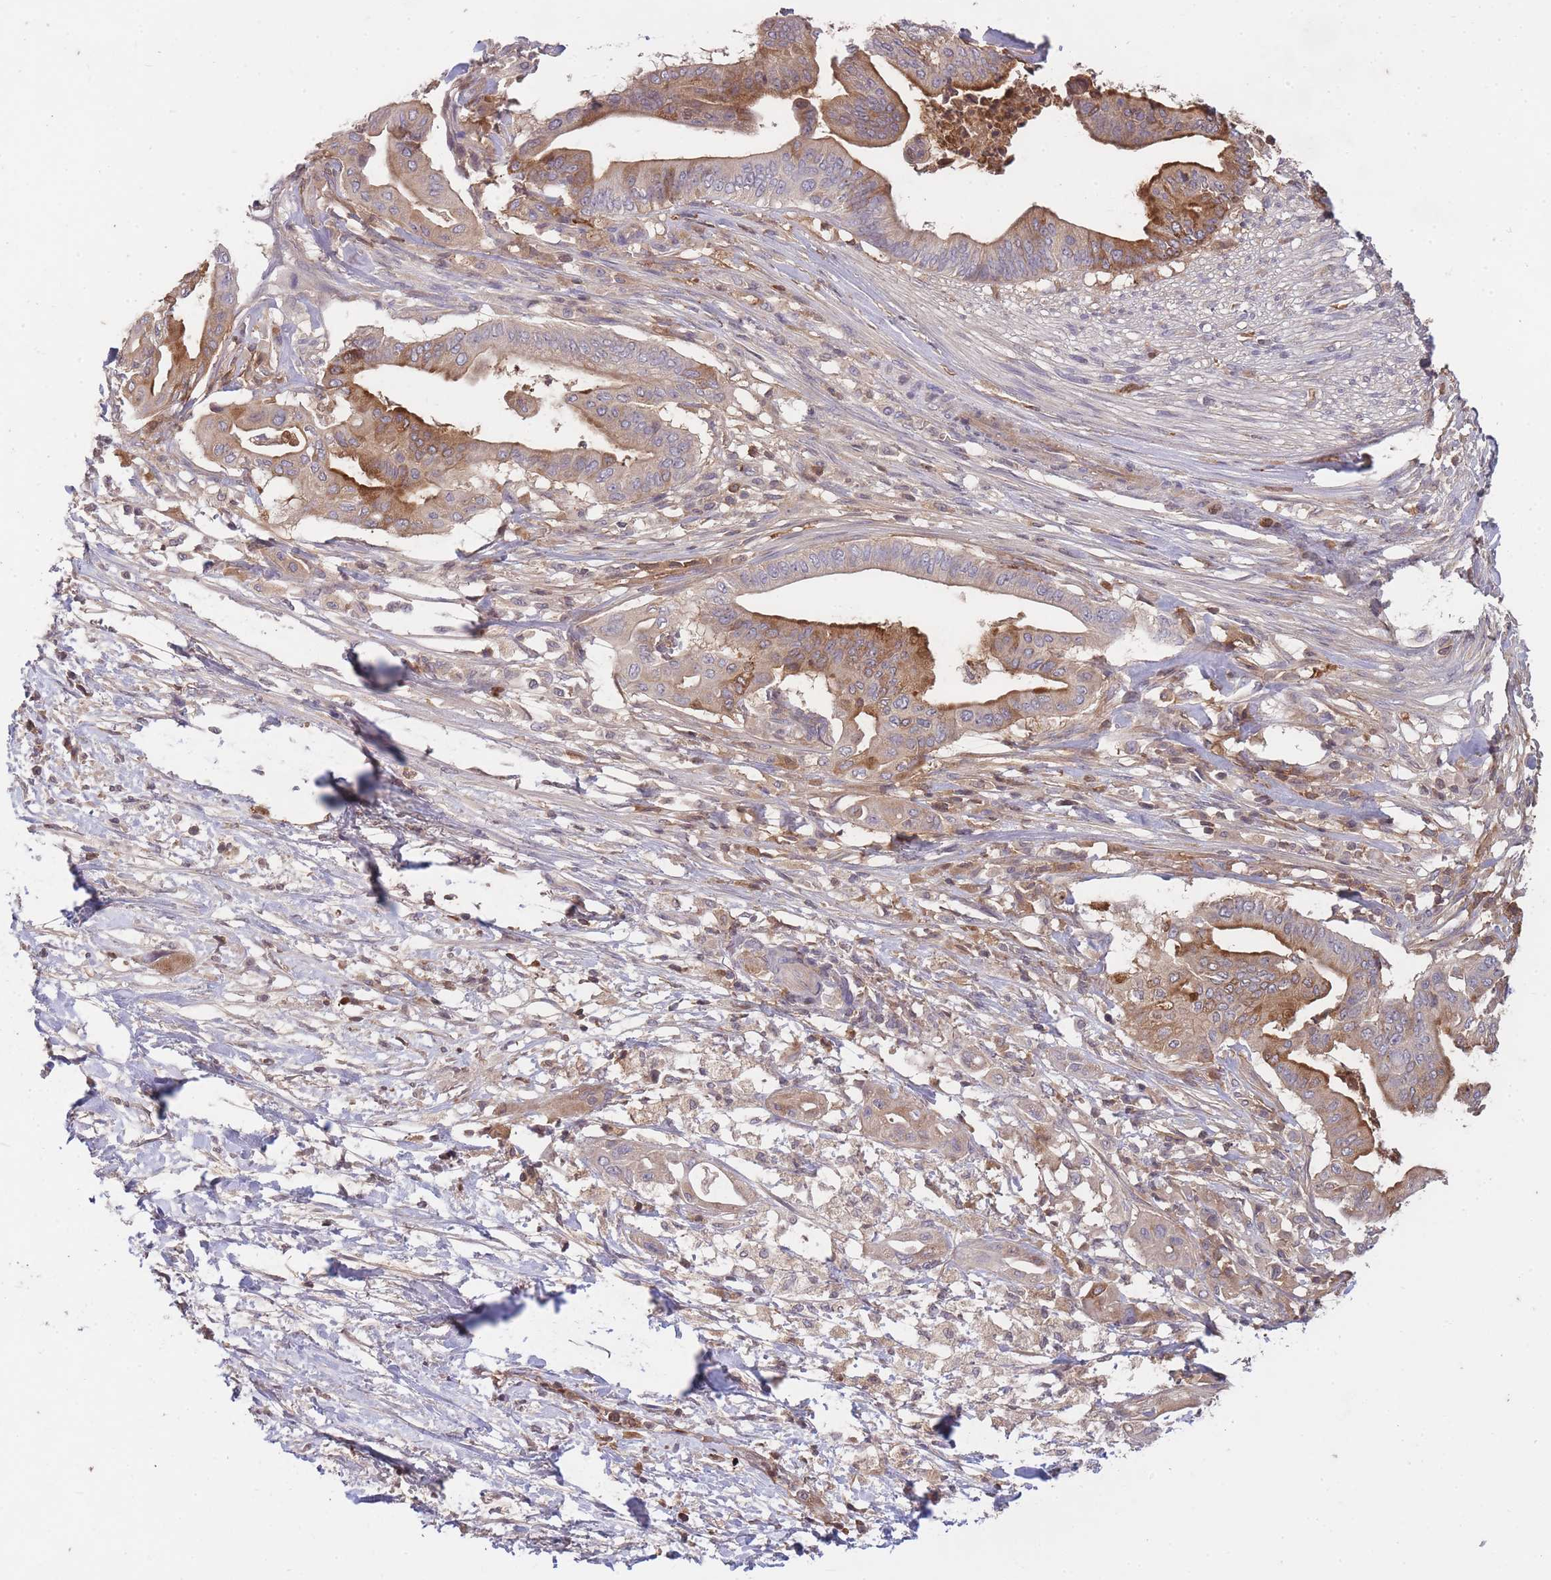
{"staining": {"intensity": "moderate", "quantity": "25%-75%", "location": "cytoplasmic/membranous"}, "tissue": "pancreatic cancer", "cell_type": "Tumor cells", "image_type": "cancer", "snomed": [{"axis": "morphology", "description": "Adenocarcinoma, NOS"}, {"axis": "topography", "description": "Pancreas"}], "caption": "Brown immunohistochemical staining in human pancreatic adenocarcinoma demonstrates moderate cytoplasmic/membranous expression in about 25%-75% of tumor cells.", "gene": "RALGDS", "patient": {"sex": "male", "age": 68}}